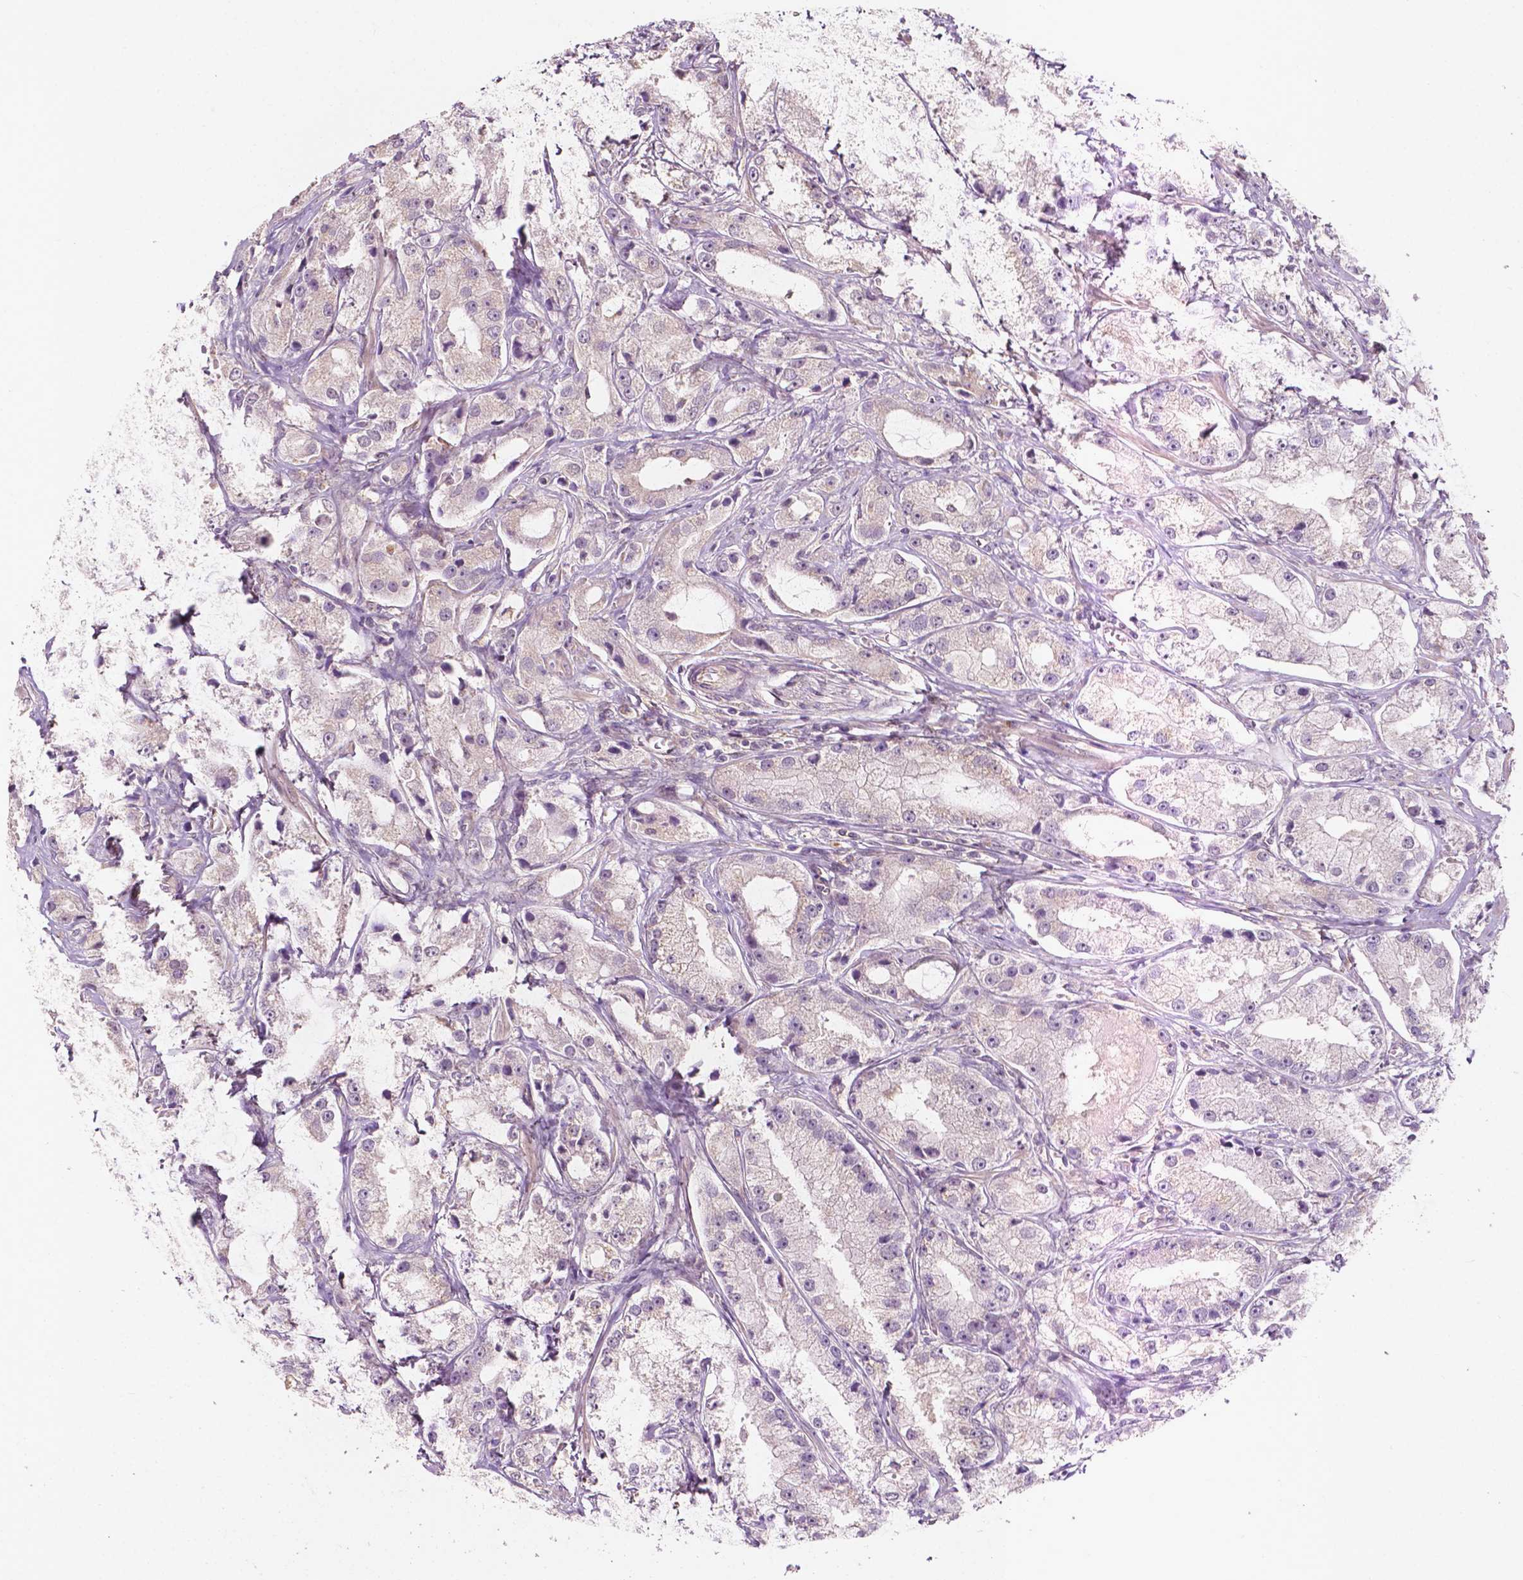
{"staining": {"intensity": "weak", "quantity": "25%-75%", "location": "cytoplasmic/membranous"}, "tissue": "prostate cancer", "cell_type": "Tumor cells", "image_type": "cancer", "snomed": [{"axis": "morphology", "description": "Adenocarcinoma, High grade"}, {"axis": "topography", "description": "Prostate"}], "caption": "There is low levels of weak cytoplasmic/membranous positivity in tumor cells of prostate adenocarcinoma (high-grade), as demonstrated by immunohistochemical staining (brown color).", "gene": "EBAG9", "patient": {"sex": "male", "age": 64}}